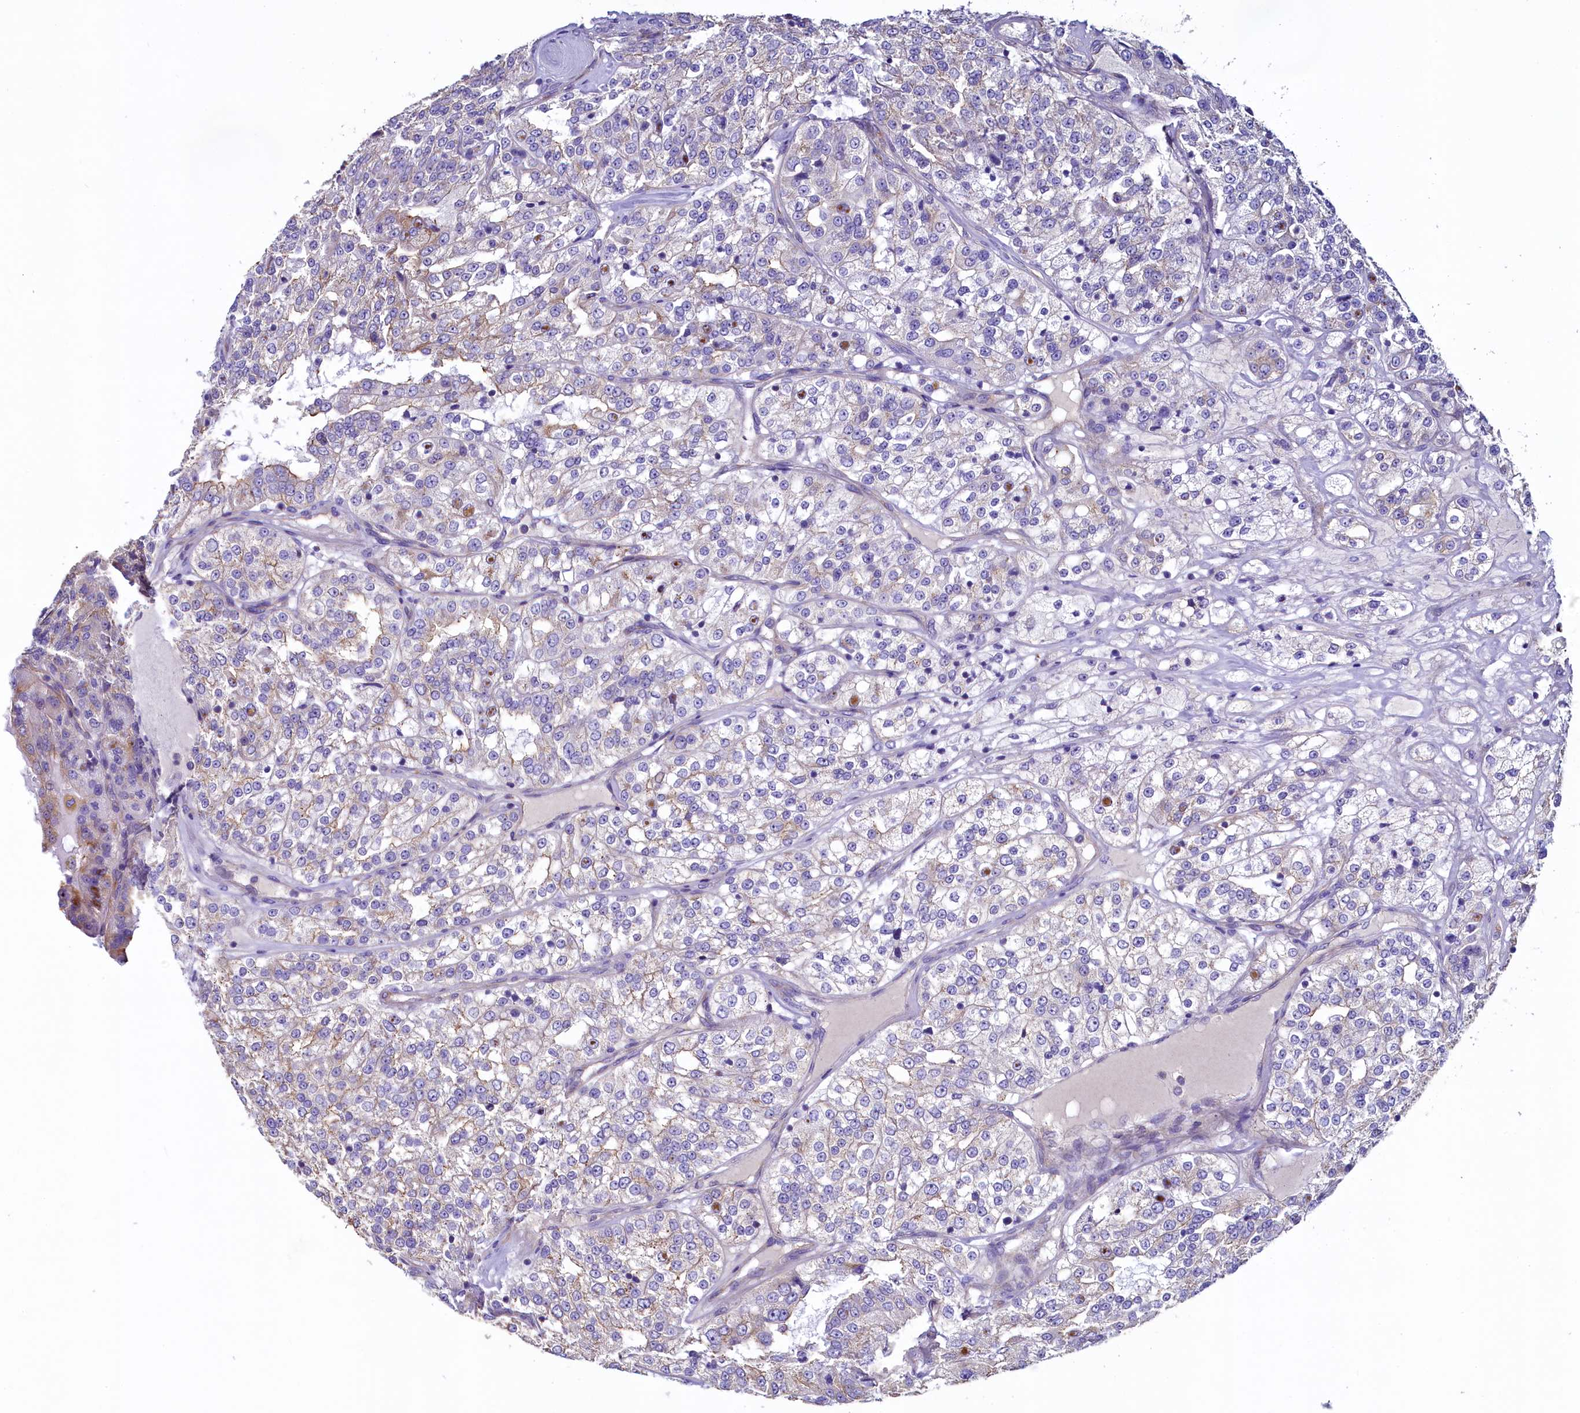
{"staining": {"intensity": "weak", "quantity": "<25%", "location": "cytoplasmic/membranous"}, "tissue": "renal cancer", "cell_type": "Tumor cells", "image_type": "cancer", "snomed": [{"axis": "morphology", "description": "Adenocarcinoma, NOS"}, {"axis": "topography", "description": "Kidney"}], "caption": "Immunohistochemical staining of renal cancer (adenocarcinoma) displays no significant expression in tumor cells. (DAB (3,3'-diaminobenzidine) immunohistochemistry (IHC) with hematoxylin counter stain).", "gene": "GPR21", "patient": {"sex": "female", "age": 63}}